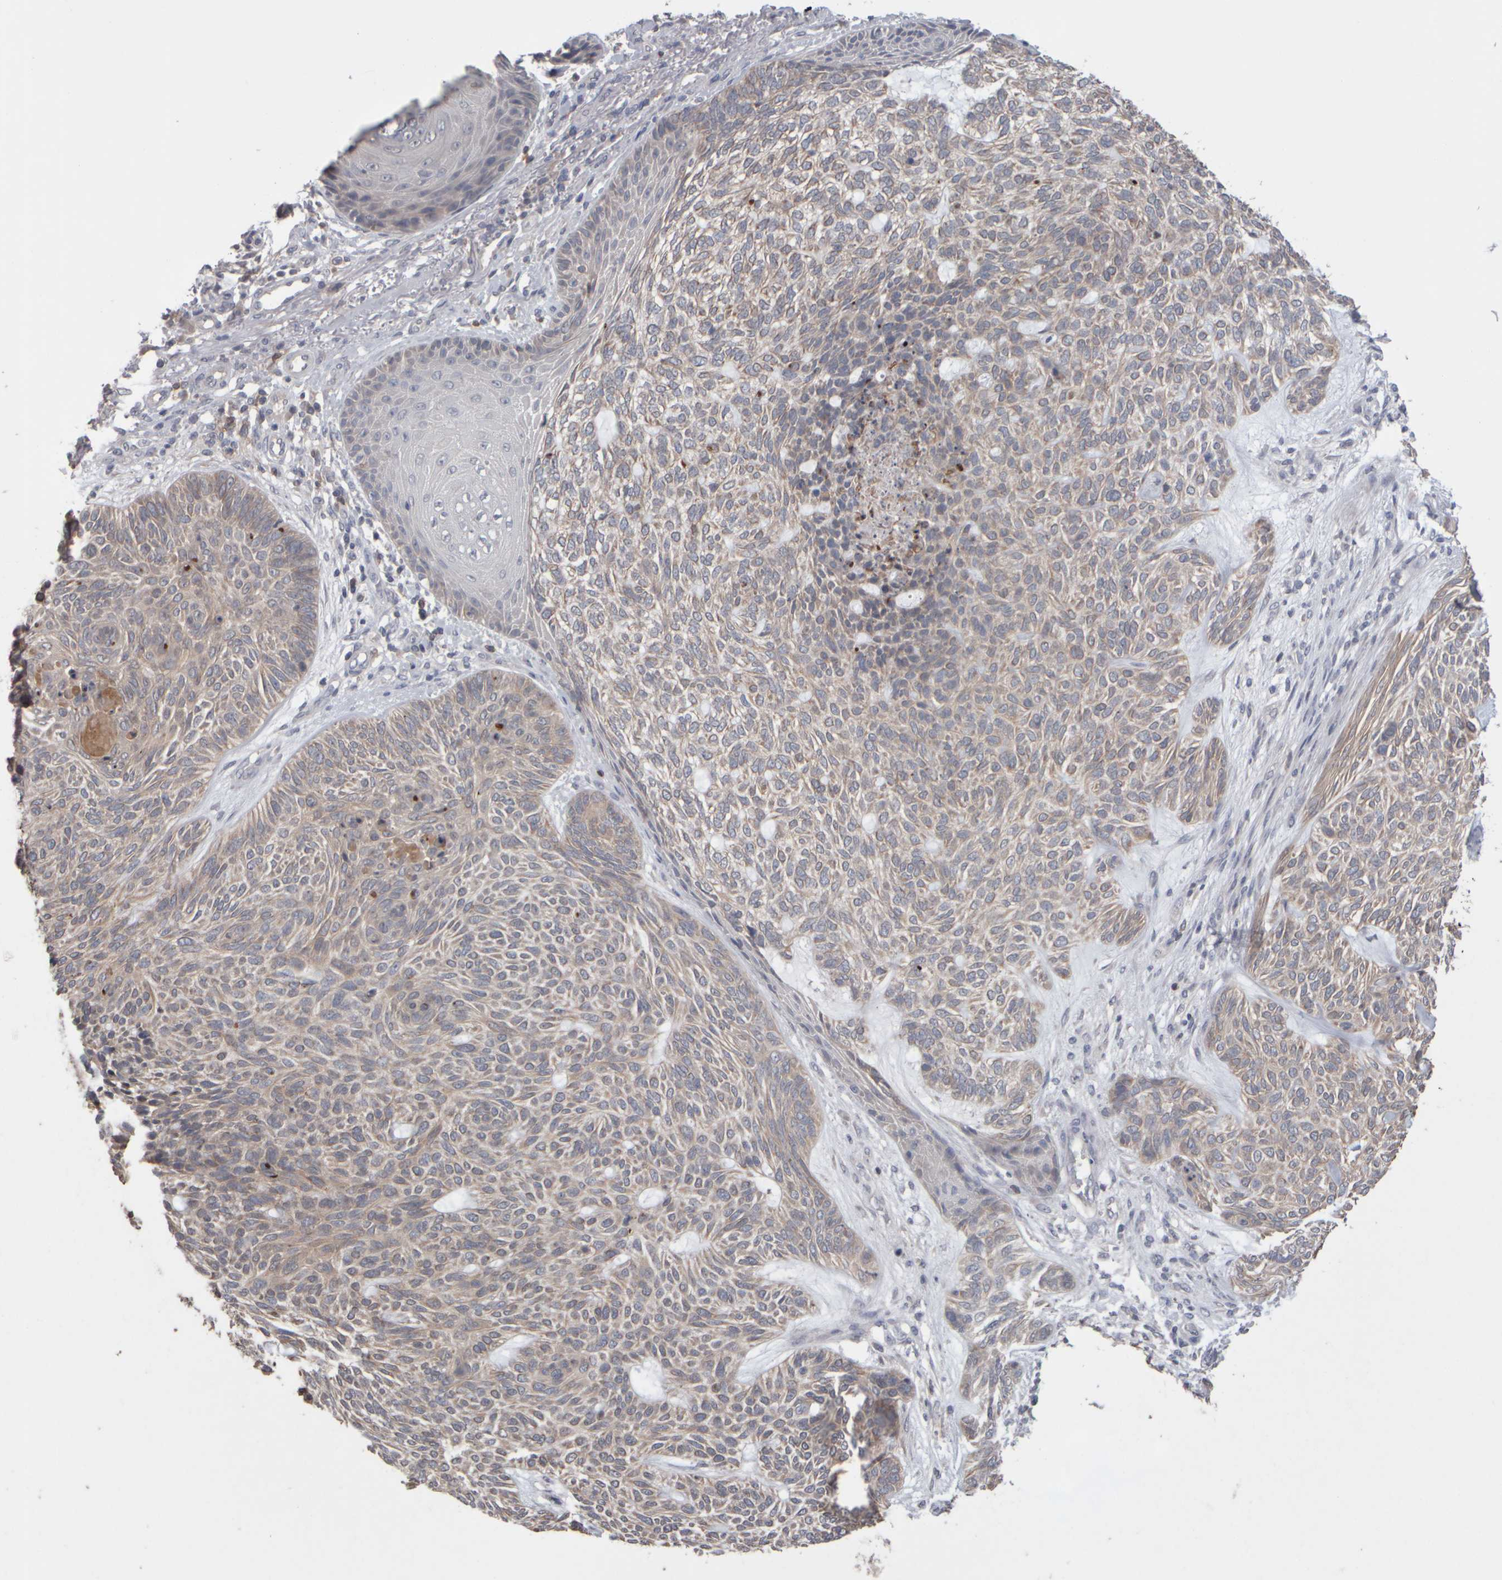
{"staining": {"intensity": "weak", "quantity": "<25%", "location": "cytoplasmic/membranous"}, "tissue": "skin cancer", "cell_type": "Tumor cells", "image_type": "cancer", "snomed": [{"axis": "morphology", "description": "Basal cell carcinoma"}, {"axis": "topography", "description": "Skin"}], "caption": "Micrograph shows no significant protein staining in tumor cells of skin cancer.", "gene": "EPHX2", "patient": {"sex": "male", "age": 55}}